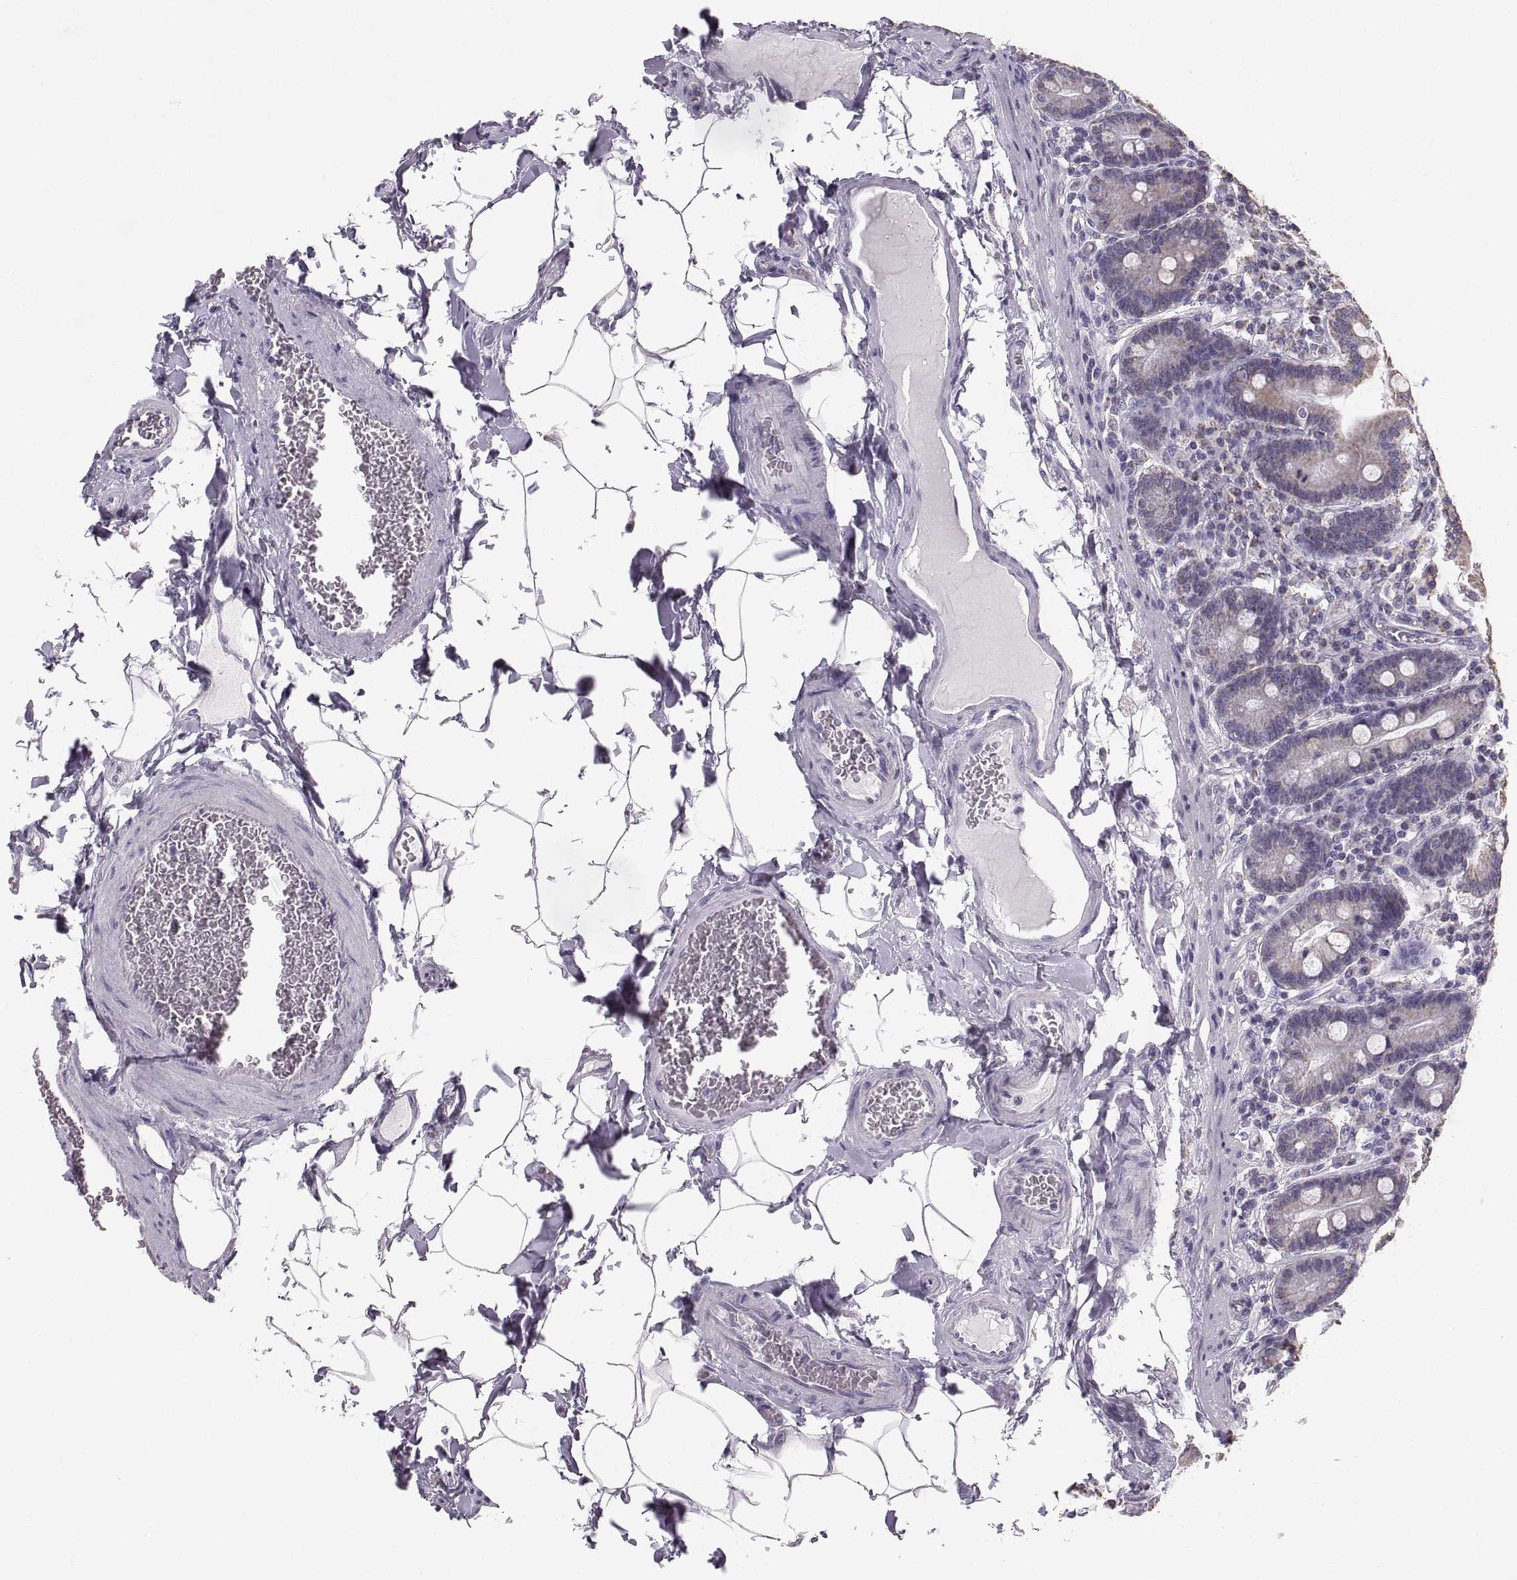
{"staining": {"intensity": "weak", "quantity": "<25%", "location": "cytoplasmic/membranous"}, "tissue": "small intestine", "cell_type": "Glandular cells", "image_type": "normal", "snomed": [{"axis": "morphology", "description": "Normal tissue, NOS"}, {"axis": "topography", "description": "Small intestine"}], "caption": "The immunohistochemistry image has no significant staining in glandular cells of small intestine.", "gene": "STMND1", "patient": {"sex": "male", "age": 37}}